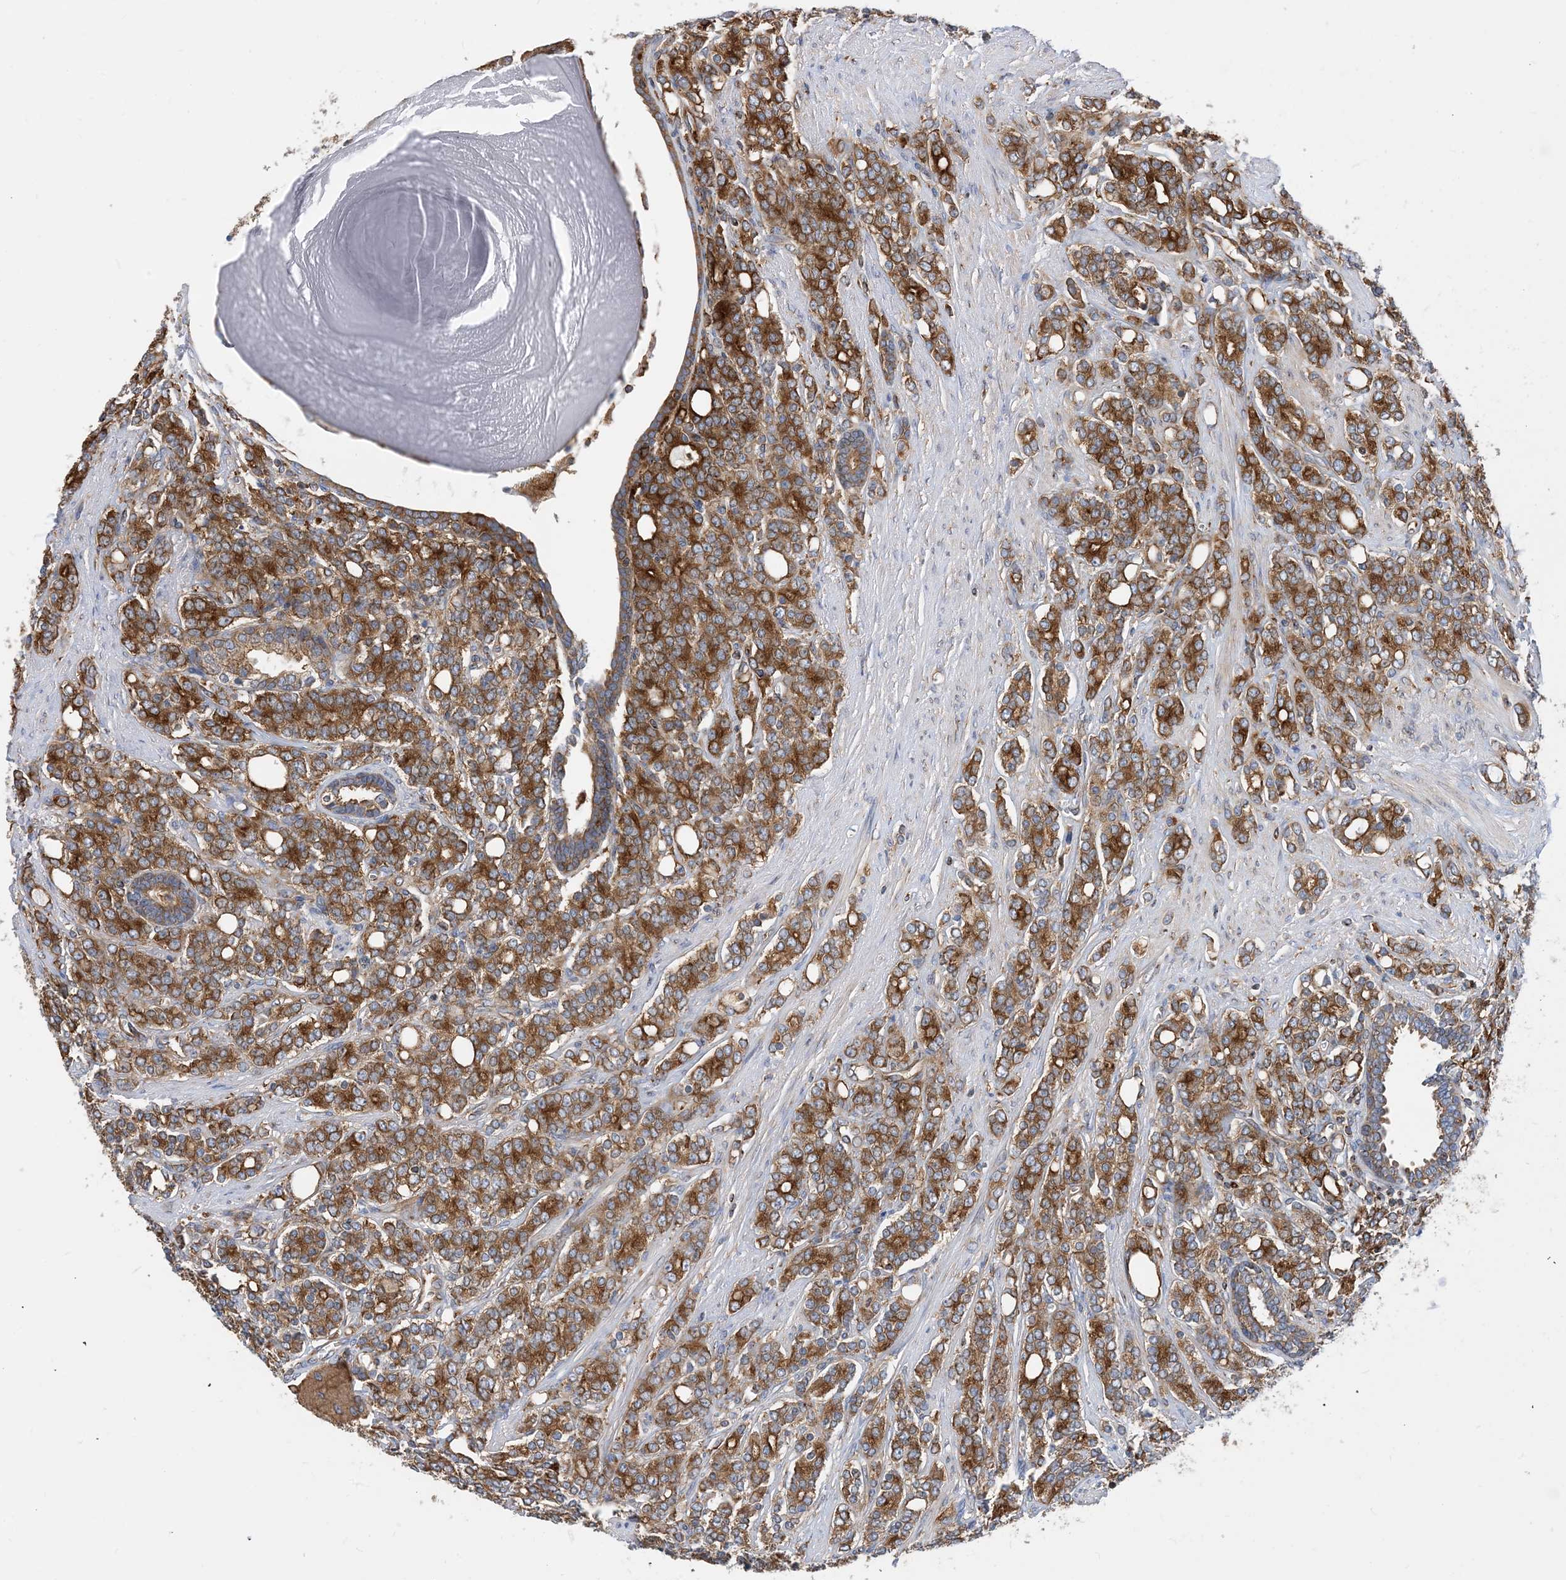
{"staining": {"intensity": "moderate", "quantity": ">75%", "location": "cytoplasmic/membranous"}, "tissue": "prostate cancer", "cell_type": "Tumor cells", "image_type": "cancer", "snomed": [{"axis": "morphology", "description": "Adenocarcinoma, High grade"}, {"axis": "topography", "description": "Prostate"}], "caption": "A brown stain shows moderate cytoplasmic/membranous positivity of a protein in prostate cancer (adenocarcinoma (high-grade)) tumor cells.", "gene": "DYNC1LI1", "patient": {"sex": "male", "age": 62}}